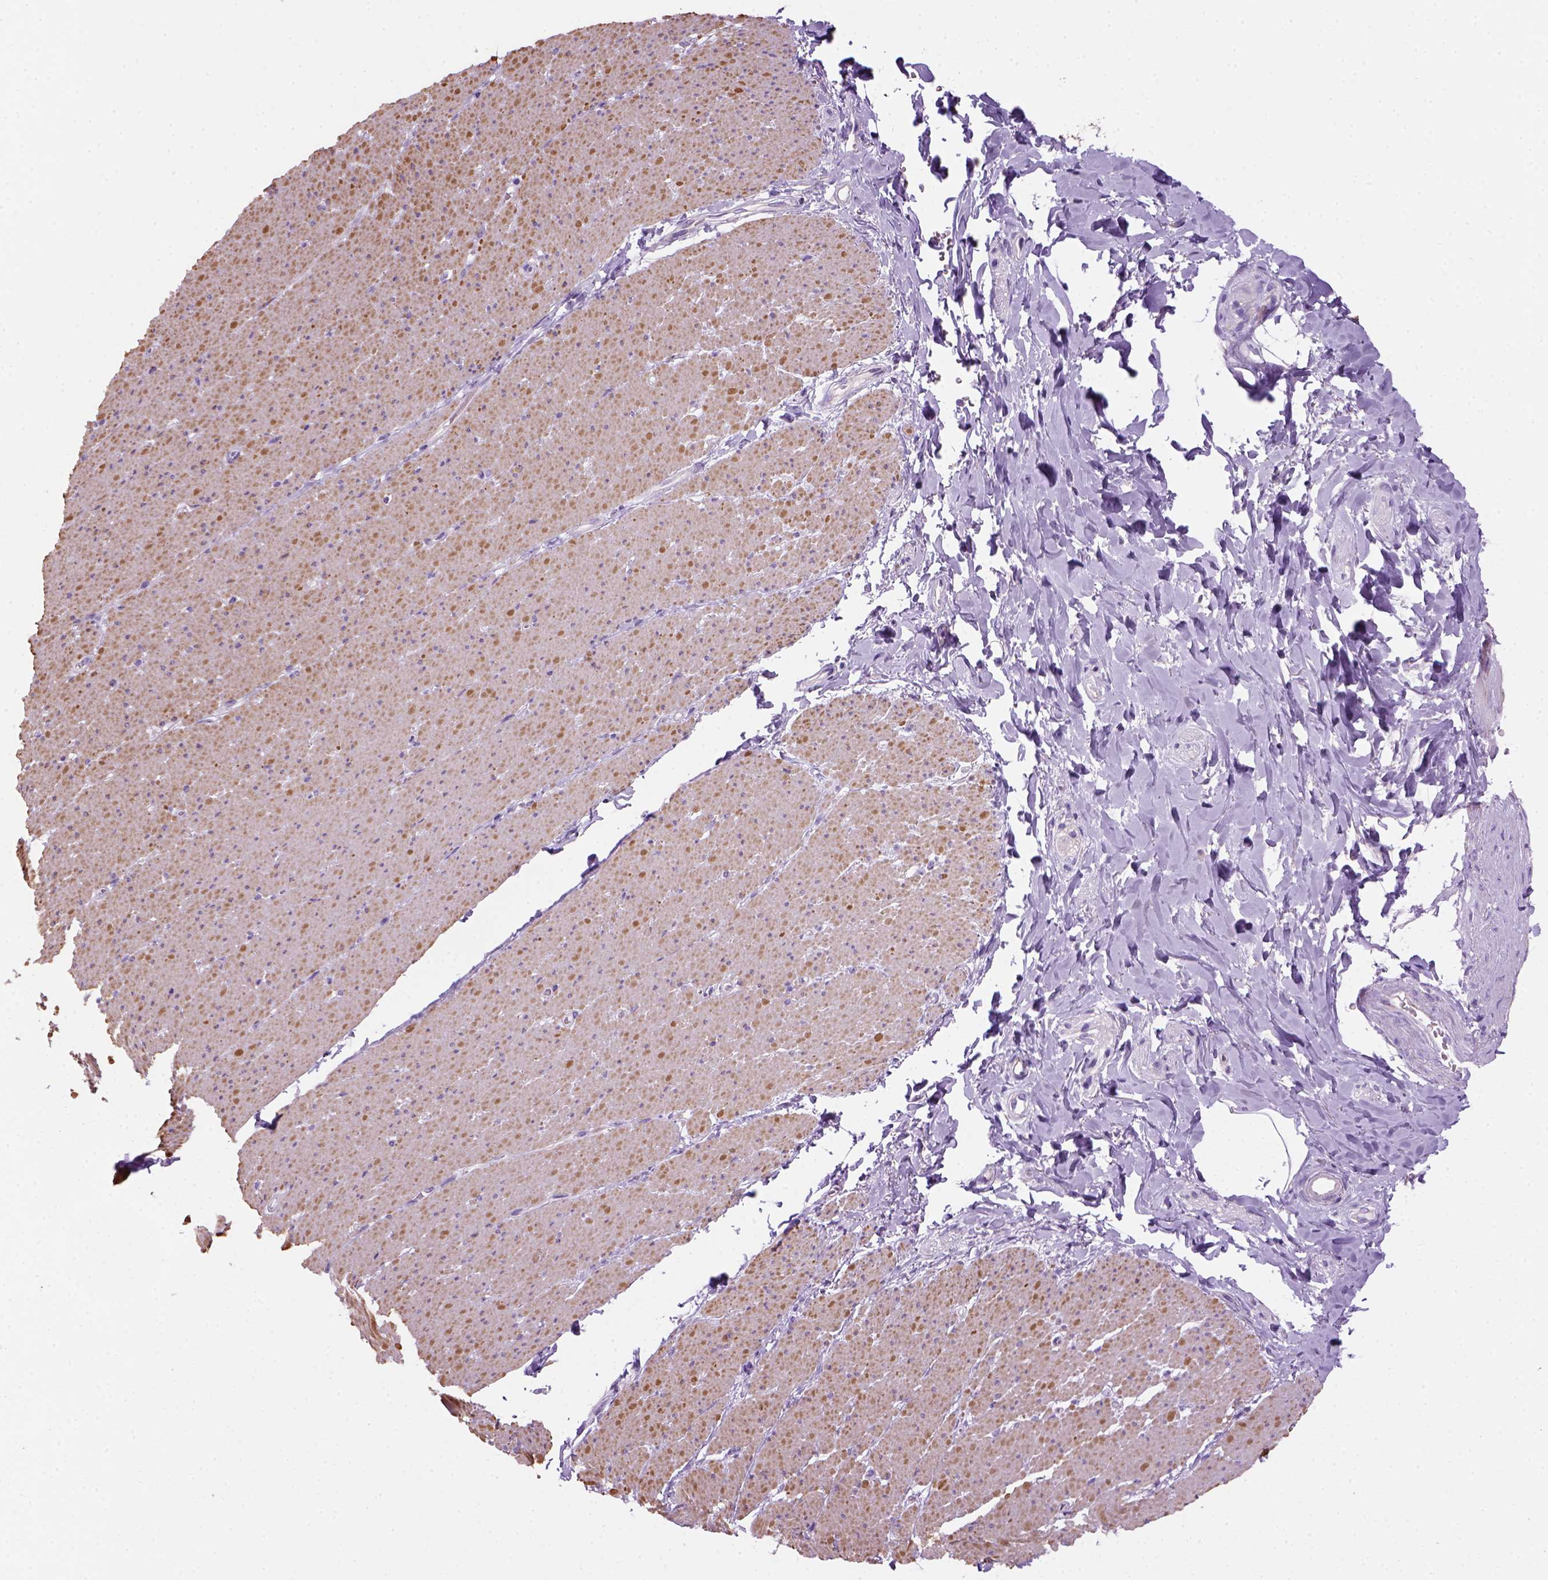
{"staining": {"intensity": "moderate", "quantity": ">75%", "location": "cytoplasmic/membranous"}, "tissue": "smooth muscle", "cell_type": "Smooth muscle cells", "image_type": "normal", "snomed": [{"axis": "morphology", "description": "Normal tissue, NOS"}, {"axis": "topography", "description": "Smooth muscle"}, {"axis": "topography", "description": "Rectum"}], "caption": "Approximately >75% of smooth muscle cells in benign human smooth muscle exhibit moderate cytoplasmic/membranous protein positivity as visualized by brown immunohistochemical staining.", "gene": "ARHGEF33", "patient": {"sex": "male", "age": 53}}